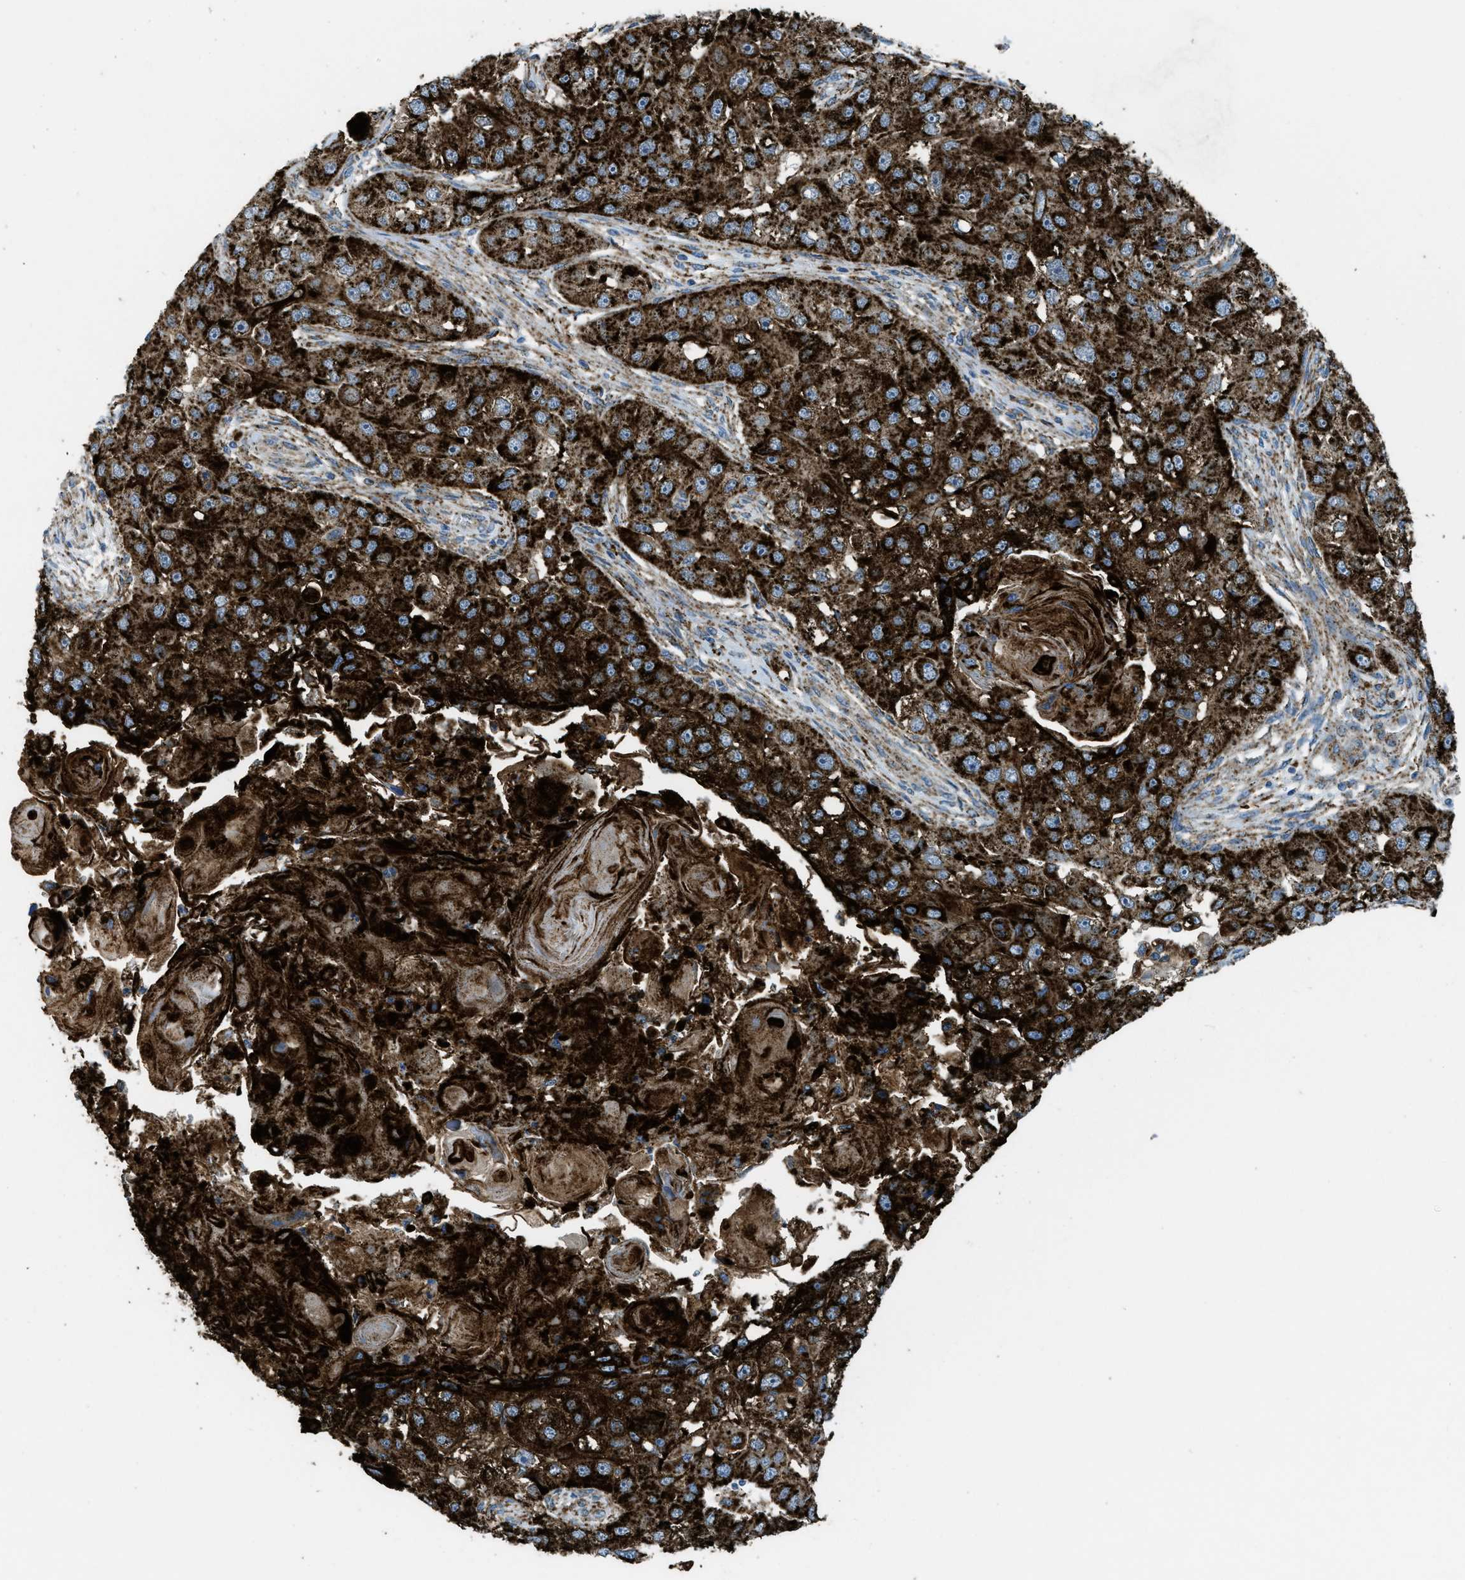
{"staining": {"intensity": "strong", "quantity": ">75%", "location": "cytoplasmic/membranous"}, "tissue": "head and neck cancer", "cell_type": "Tumor cells", "image_type": "cancer", "snomed": [{"axis": "morphology", "description": "Normal tissue, NOS"}, {"axis": "morphology", "description": "Squamous cell carcinoma, NOS"}, {"axis": "topography", "description": "Skeletal muscle"}, {"axis": "topography", "description": "Head-Neck"}], "caption": "Head and neck cancer (squamous cell carcinoma) stained for a protein reveals strong cytoplasmic/membranous positivity in tumor cells.", "gene": "SCARB2", "patient": {"sex": "male", "age": 51}}